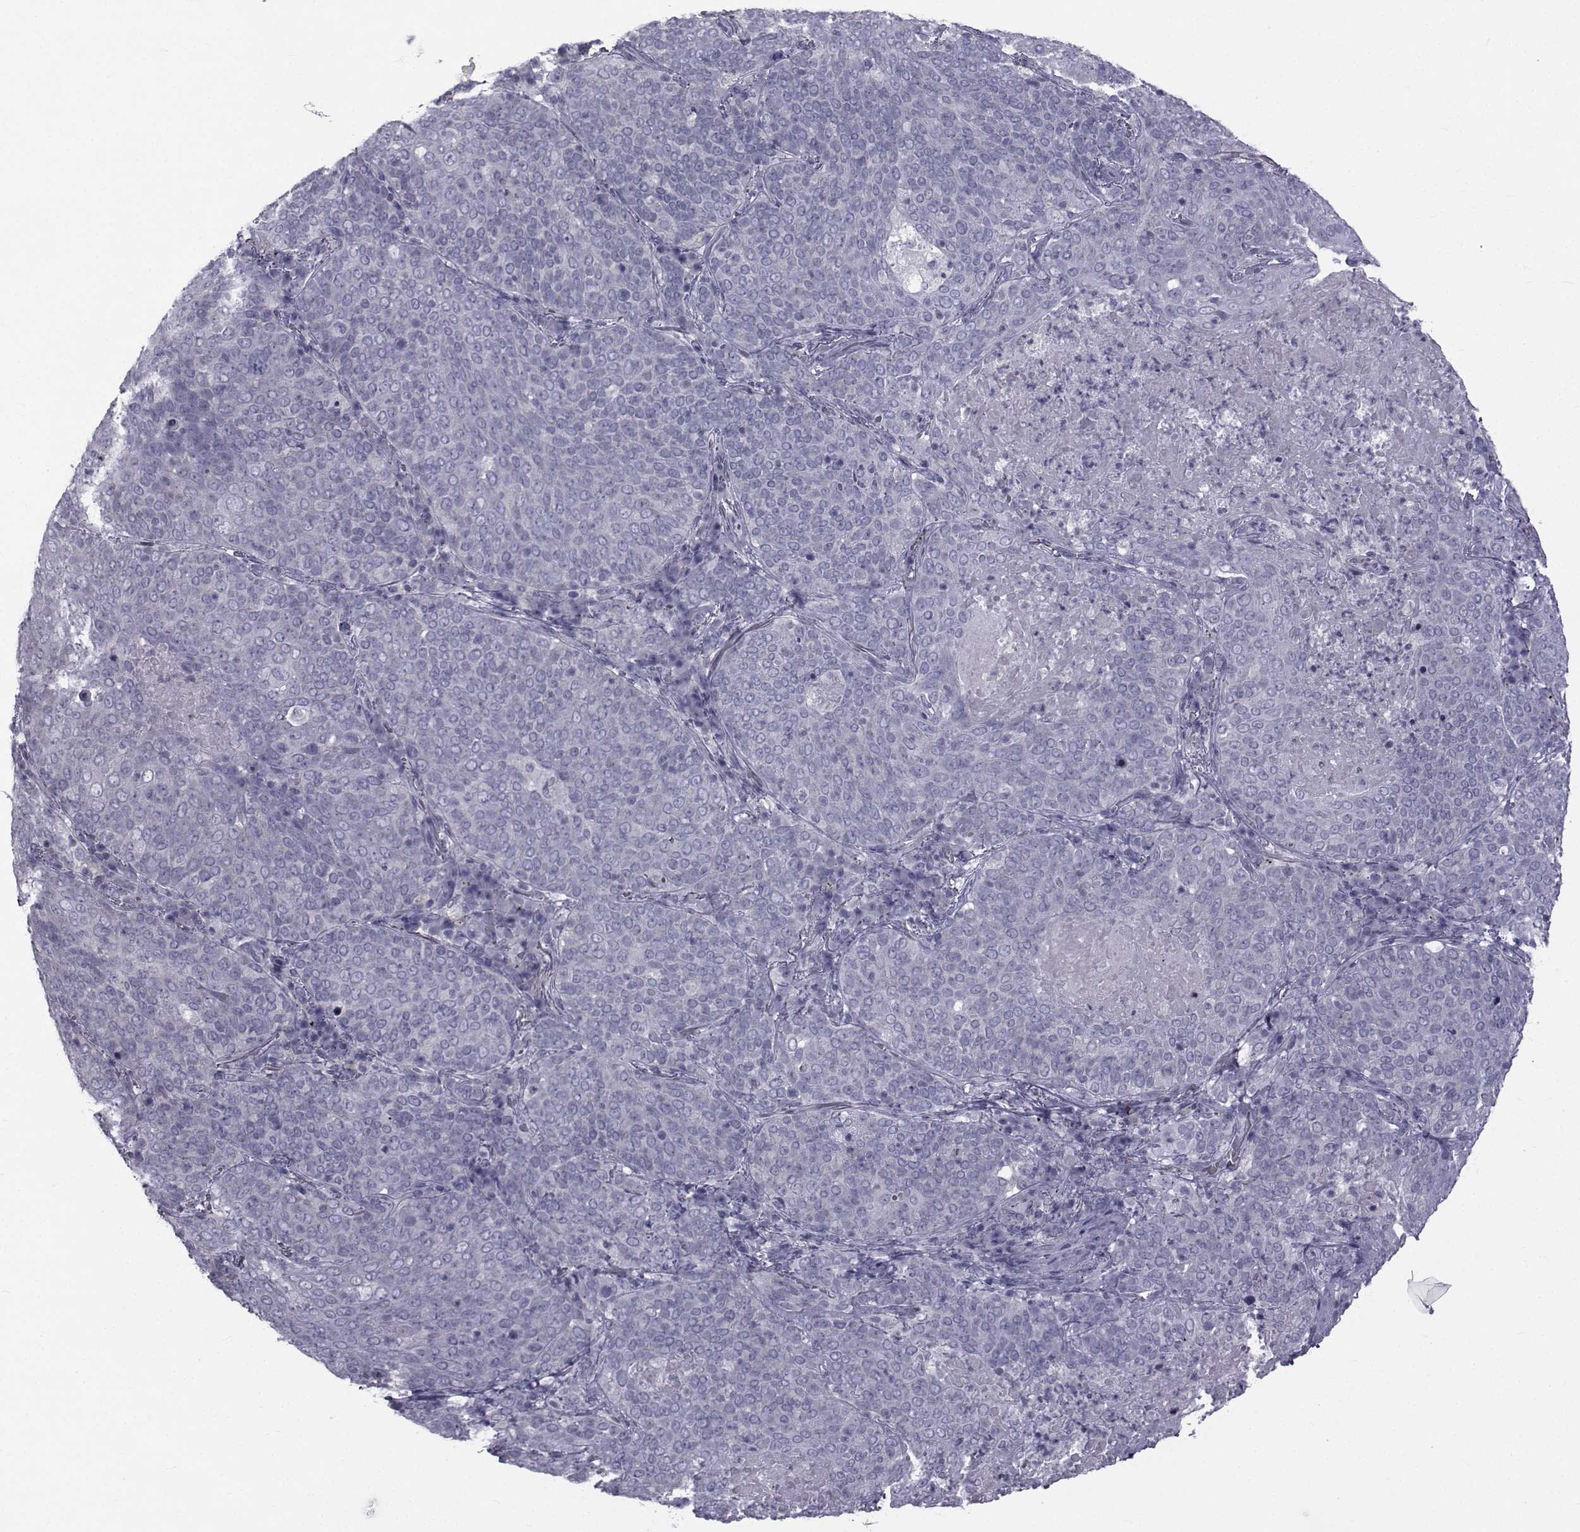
{"staining": {"intensity": "negative", "quantity": "none", "location": "none"}, "tissue": "lung cancer", "cell_type": "Tumor cells", "image_type": "cancer", "snomed": [{"axis": "morphology", "description": "Squamous cell carcinoma, NOS"}, {"axis": "topography", "description": "Lung"}], "caption": "High power microscopy micrograph of an IHC micrograph of lung squamous cell carcinoma, revealing no significant positivity in tumor cells.", "gene": "FDXR", "patient": {"sex": "male", "age": 82}}